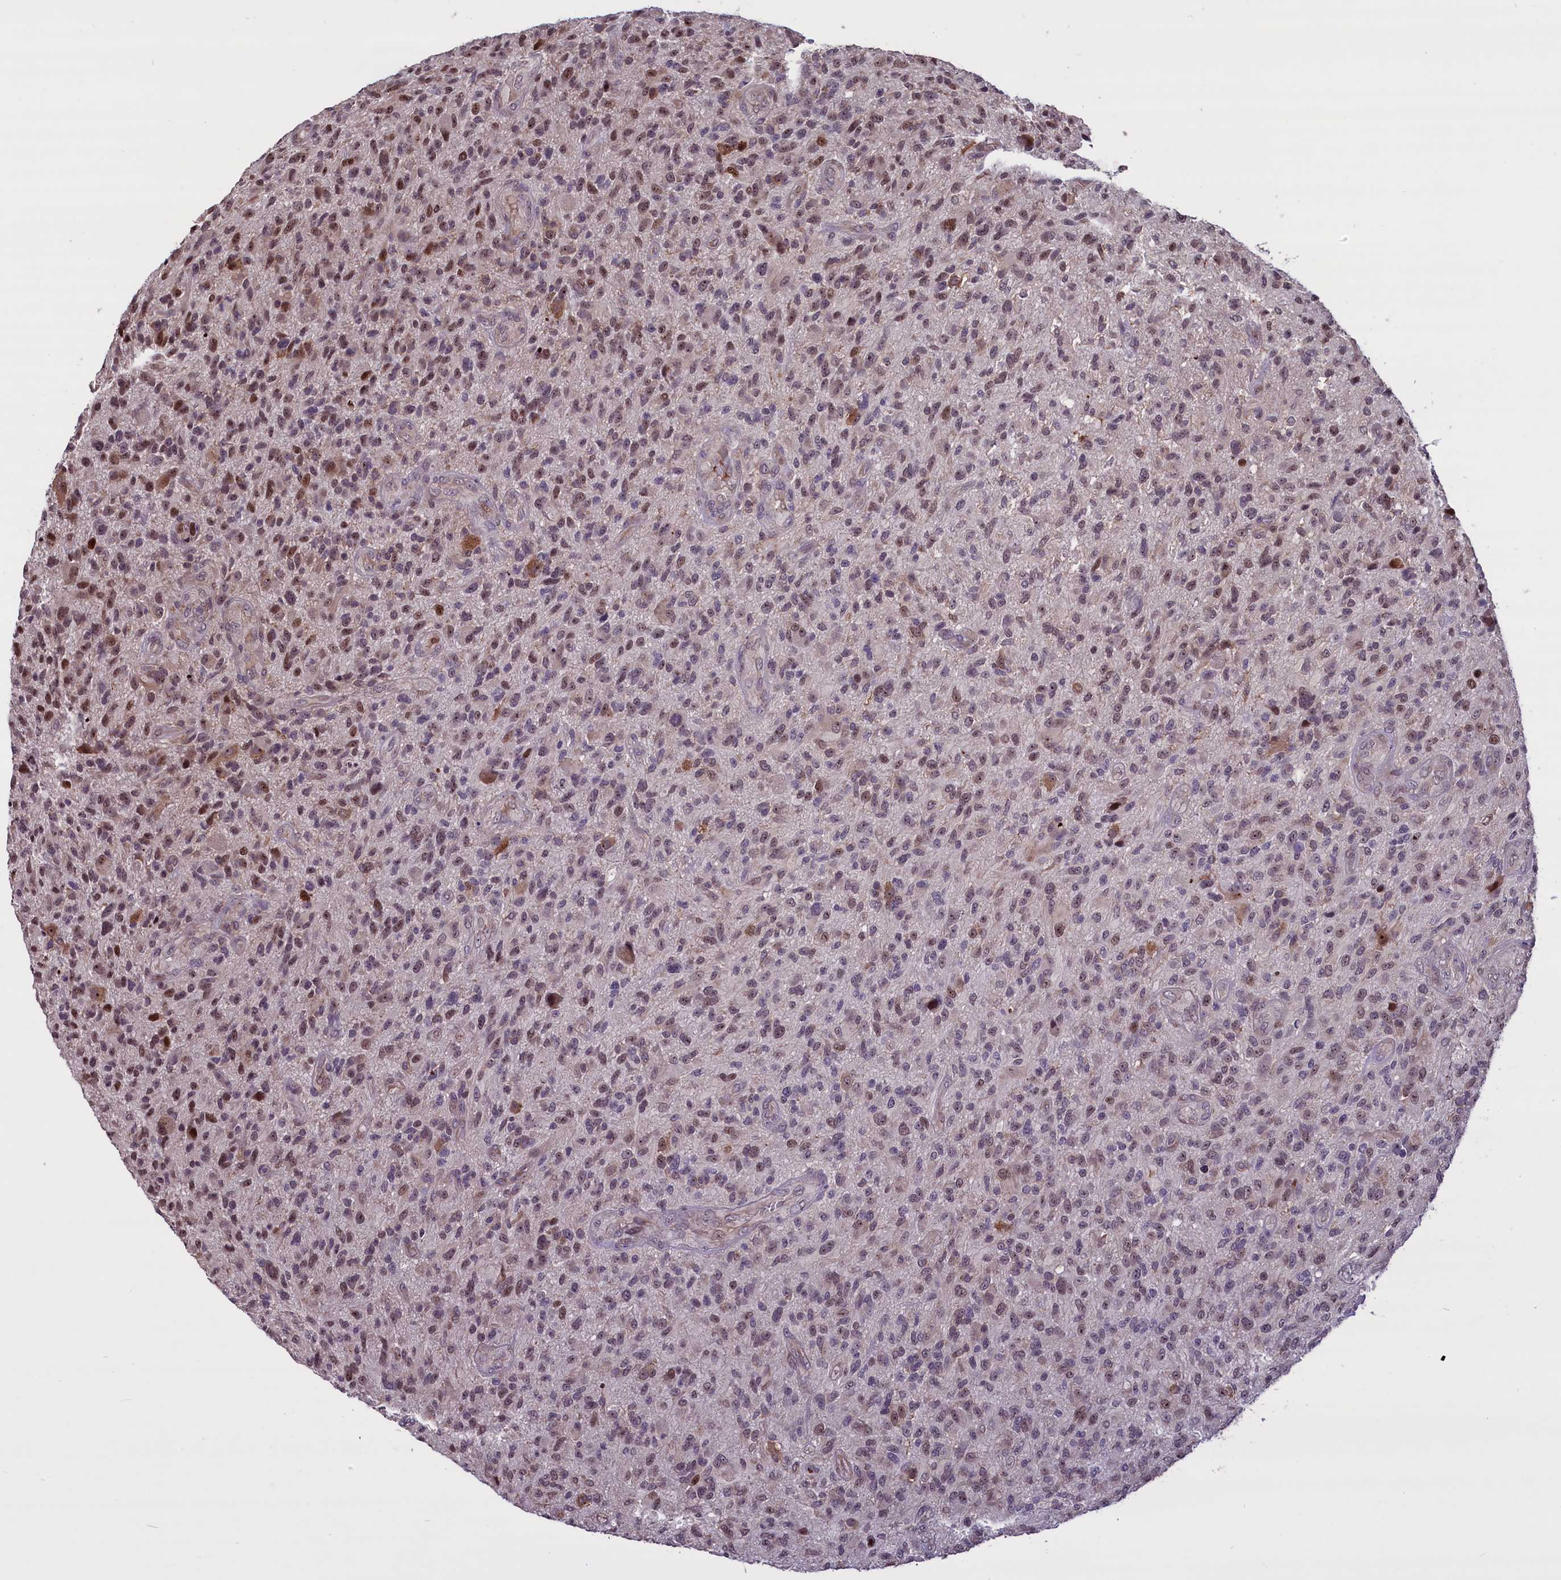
{"staining": {"intensity": "moderate", "quantity": "25%-75%", "location": "nuclear"}, "tissue": "glioma", "cell_type": "Tumor cells", "image_type": "cancer", "snomed": [{"axis": "morphology", "description": "Glioma, malignant, High grade"}, {"axis": "topography", "description": "Brain"}], "caption": "DAB (3,3'-diaminobenzidine) immunohistochemical staining of human glioma displays moderate nuclear protein staining in approximately 25%-75% of tumor cells. The protein is shown in brown color, while the nuclei are stained blue.", "gene": "SHFL", "patient": {"sex": "male", "age": 47}}